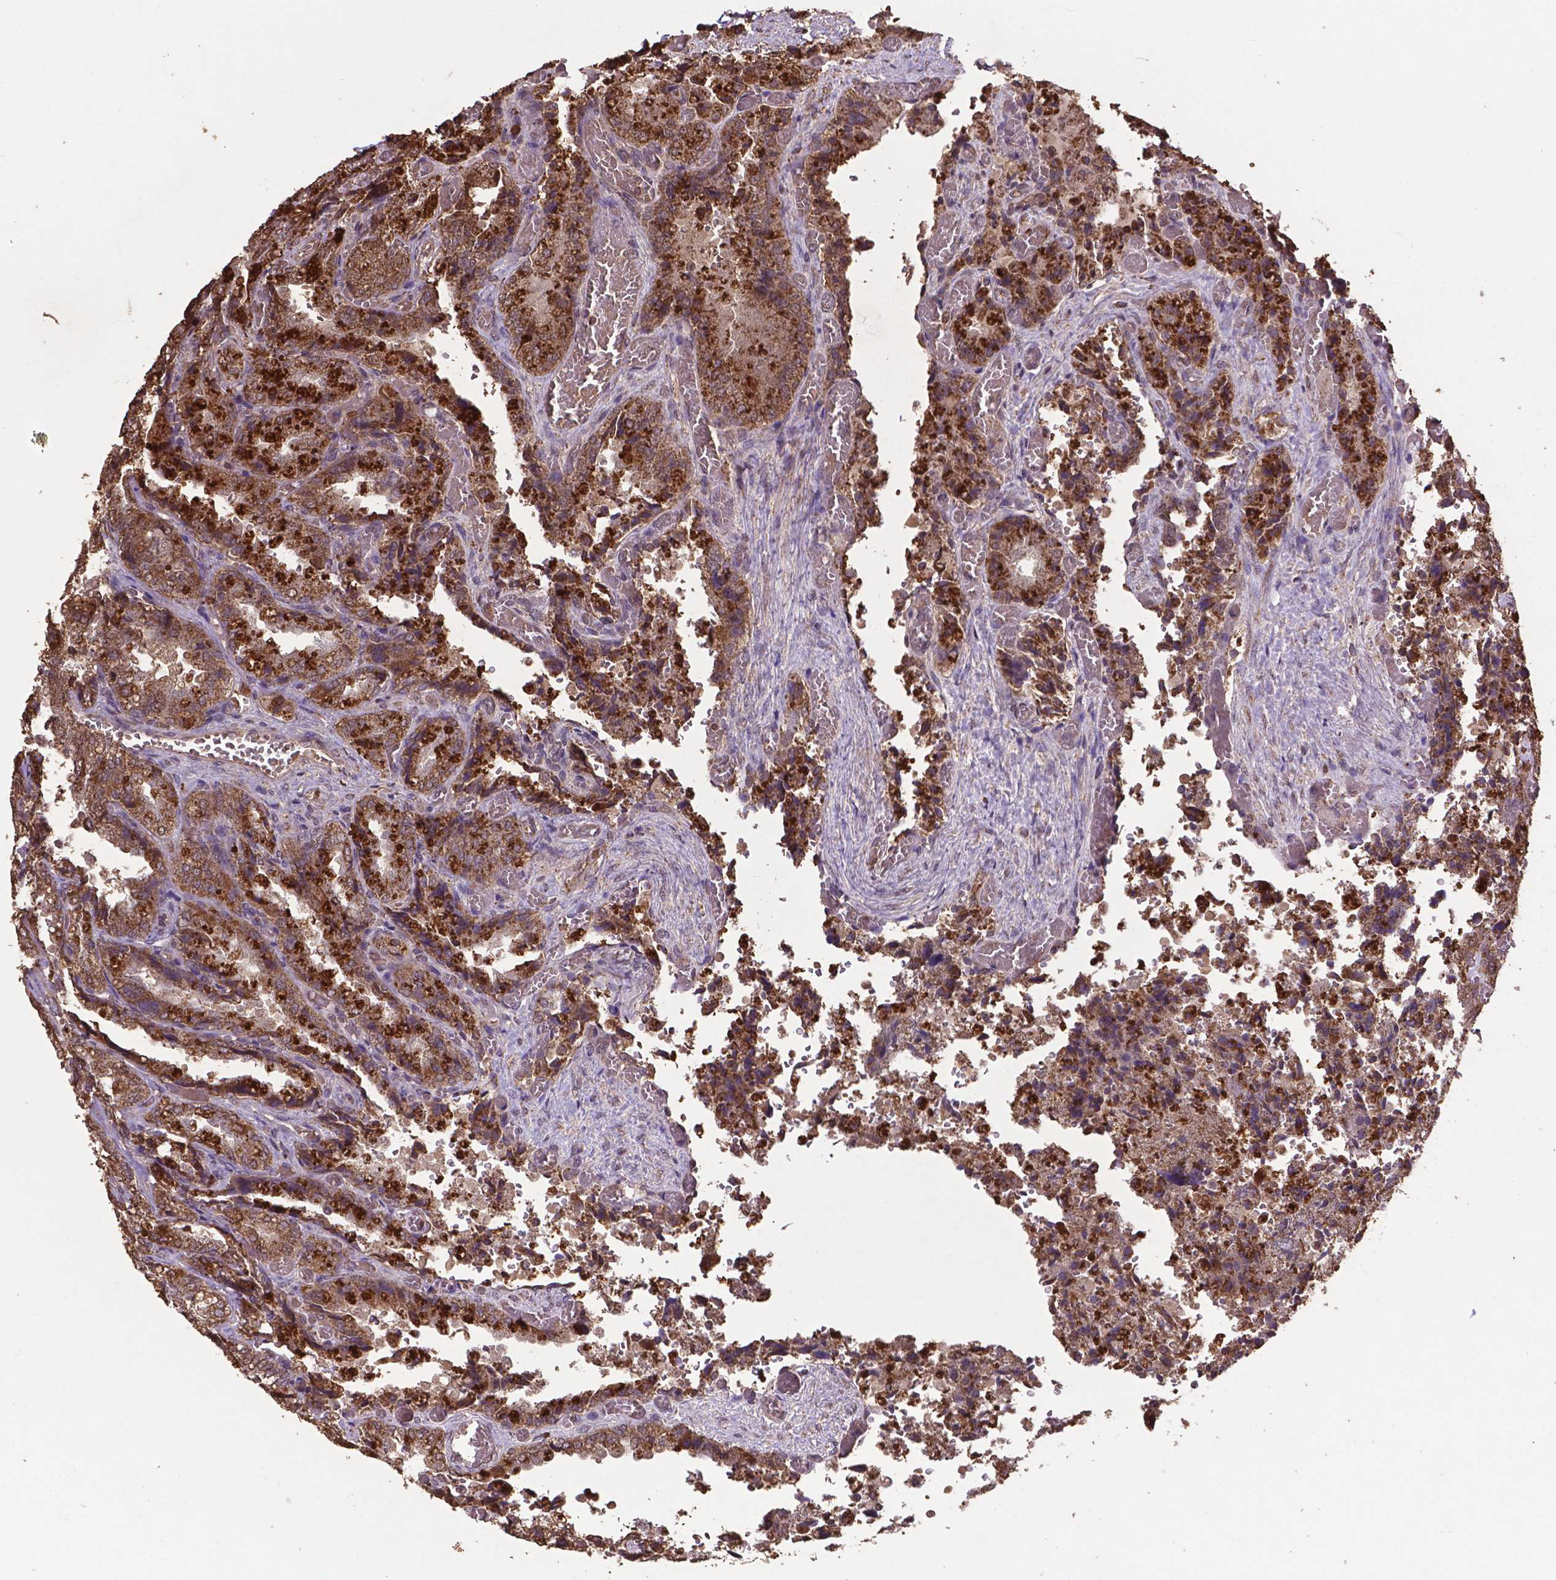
{"staining": {"intensity": "moderate", "quantity": ">75%", "location": "cytoplasmic/membranous"}, "tissue": "seminal vesicle", "cell_type": "Glandular cells", "image_type": "normal", "snomed": [{"axis": "morphology", "description": "Normal tissue, NOS"}, {"axis": "topography", "description": "Seminal veicle"}], "caption": "Immunohistochemistry (IHC) image of normal seminal vesicle: human seminal vesicle stained using immunohistochemistry reveals medium levels of moderate protein expression localized specifically in the cytoplasmic/membranous of glandular cells, appearing as a cytoplasmic/membranous brown color.", "gene": "DCAF1", "patient": {"sex": "male", "age": 57}}